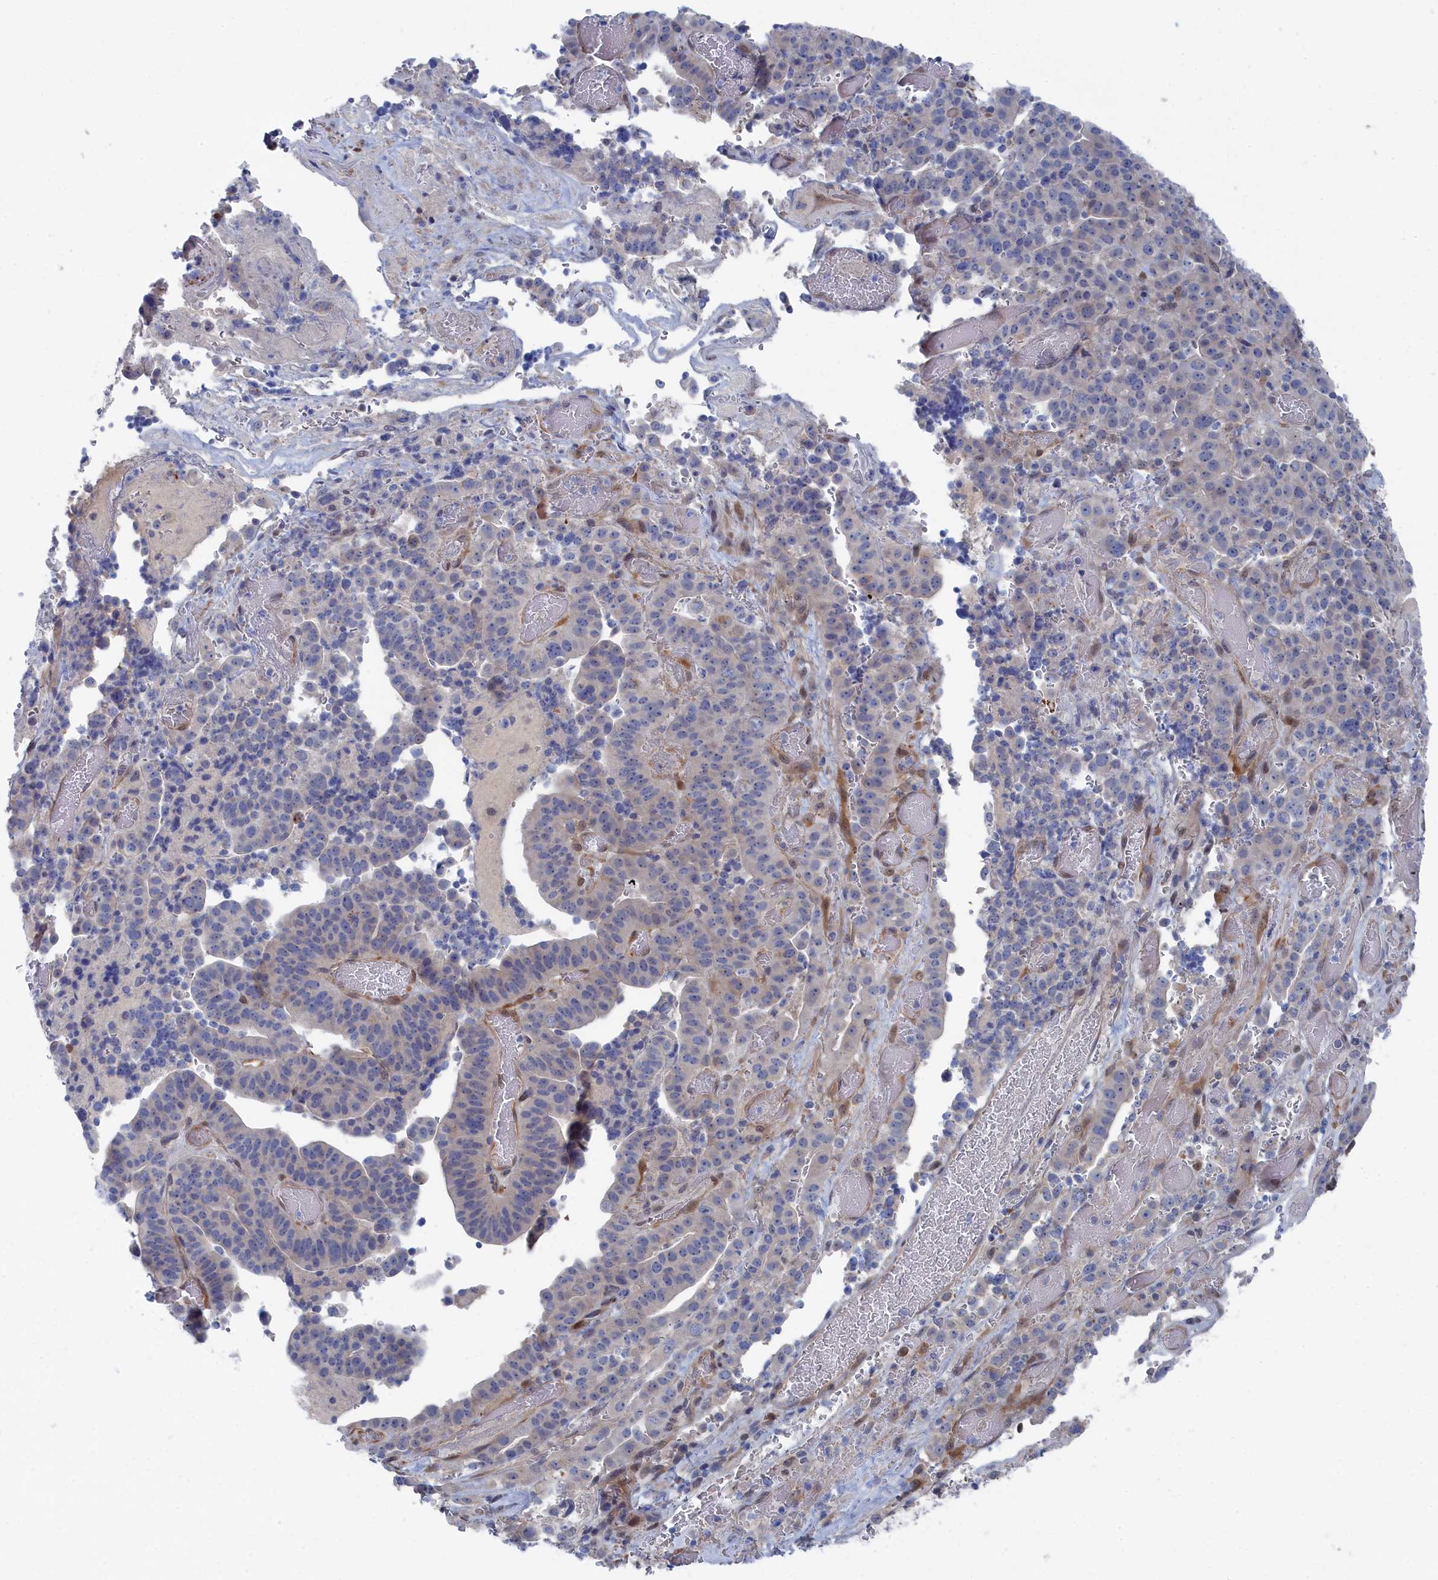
{"staining": {"intensity": "negative", "quantity": "none", "location": "none"}, "tissue": "stomach cancer", "cell_type": "Tumor cells", "image_type": "cancer", "snomed": [{"axis": "morphology", "description": "Adenocarcinoma, NOS"}, {"axis": "topography", "description": "Stomach"}], "caption": "This photomicrograph is of adenocarcinoma (stomach) stained with immunohistochemistry (IHC) to label a protein in brown with the nuclei are counter-stained blue. There is no expression in tumor cells.", "gene": "IRGQ", "patient": {"sex": "male", "age": 48}}